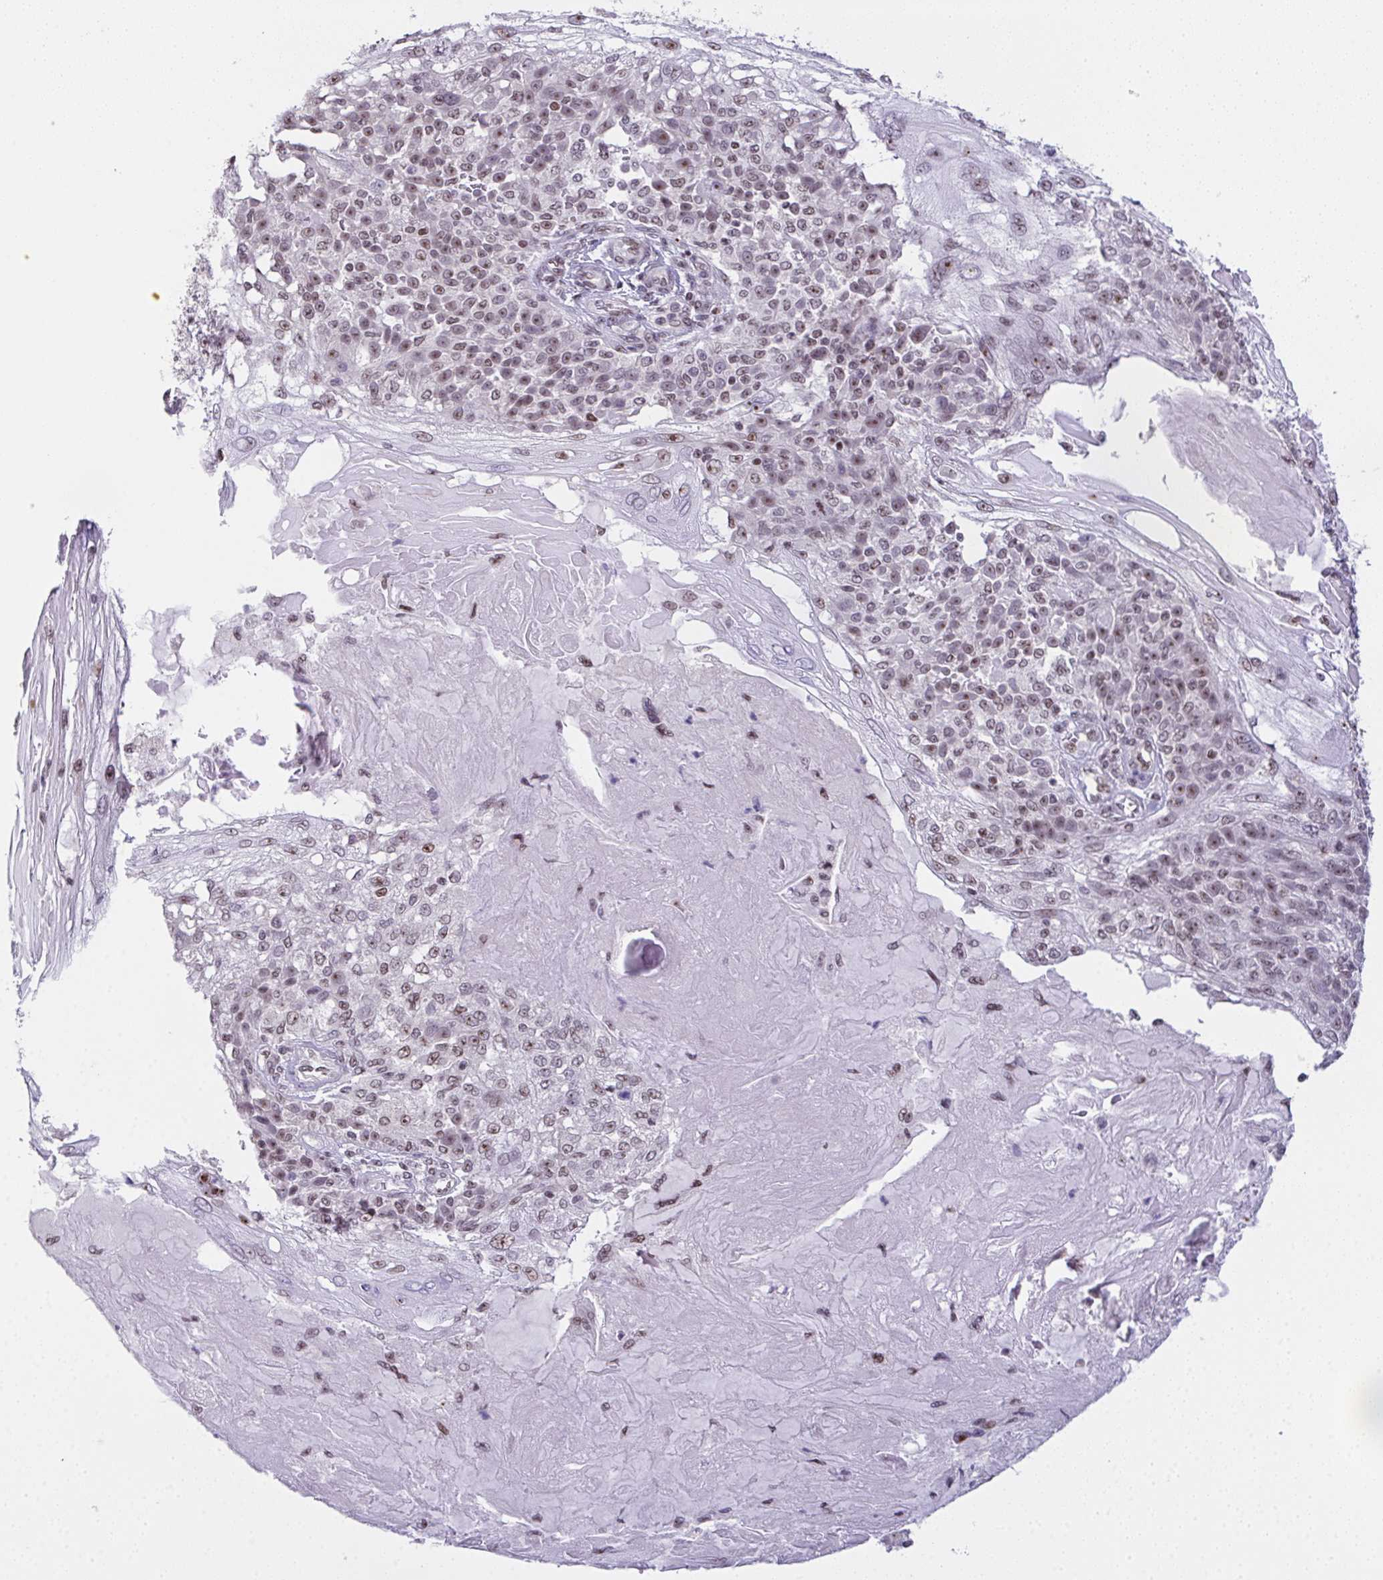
{"staining": {"intensity": "moderate", "quantity": ">75%", "location": "nuclear"}, "tissue": "skin cancer", "cell_type": "Tumor cells", "image_type": "cancer", "snomed": [{"axis": "morphology", "description": "Normal tissue, NOS"}, {"axis": "morphology", "description": "Squamous cell carcinoma, NOS"}, {"axis": "topography", "description": "Skin"}], "caption": "Tumor cells demonstrate medium levels of moderate nuclear expression in approximately >75% of cells in skin cancer. The staining is performed using DAB brown chromogen to label protein expression. The nuclei are counter-stained blue using hematoxylin.", "gene": "ZNF800", "patient": {"sex": "female", "age": 83}}